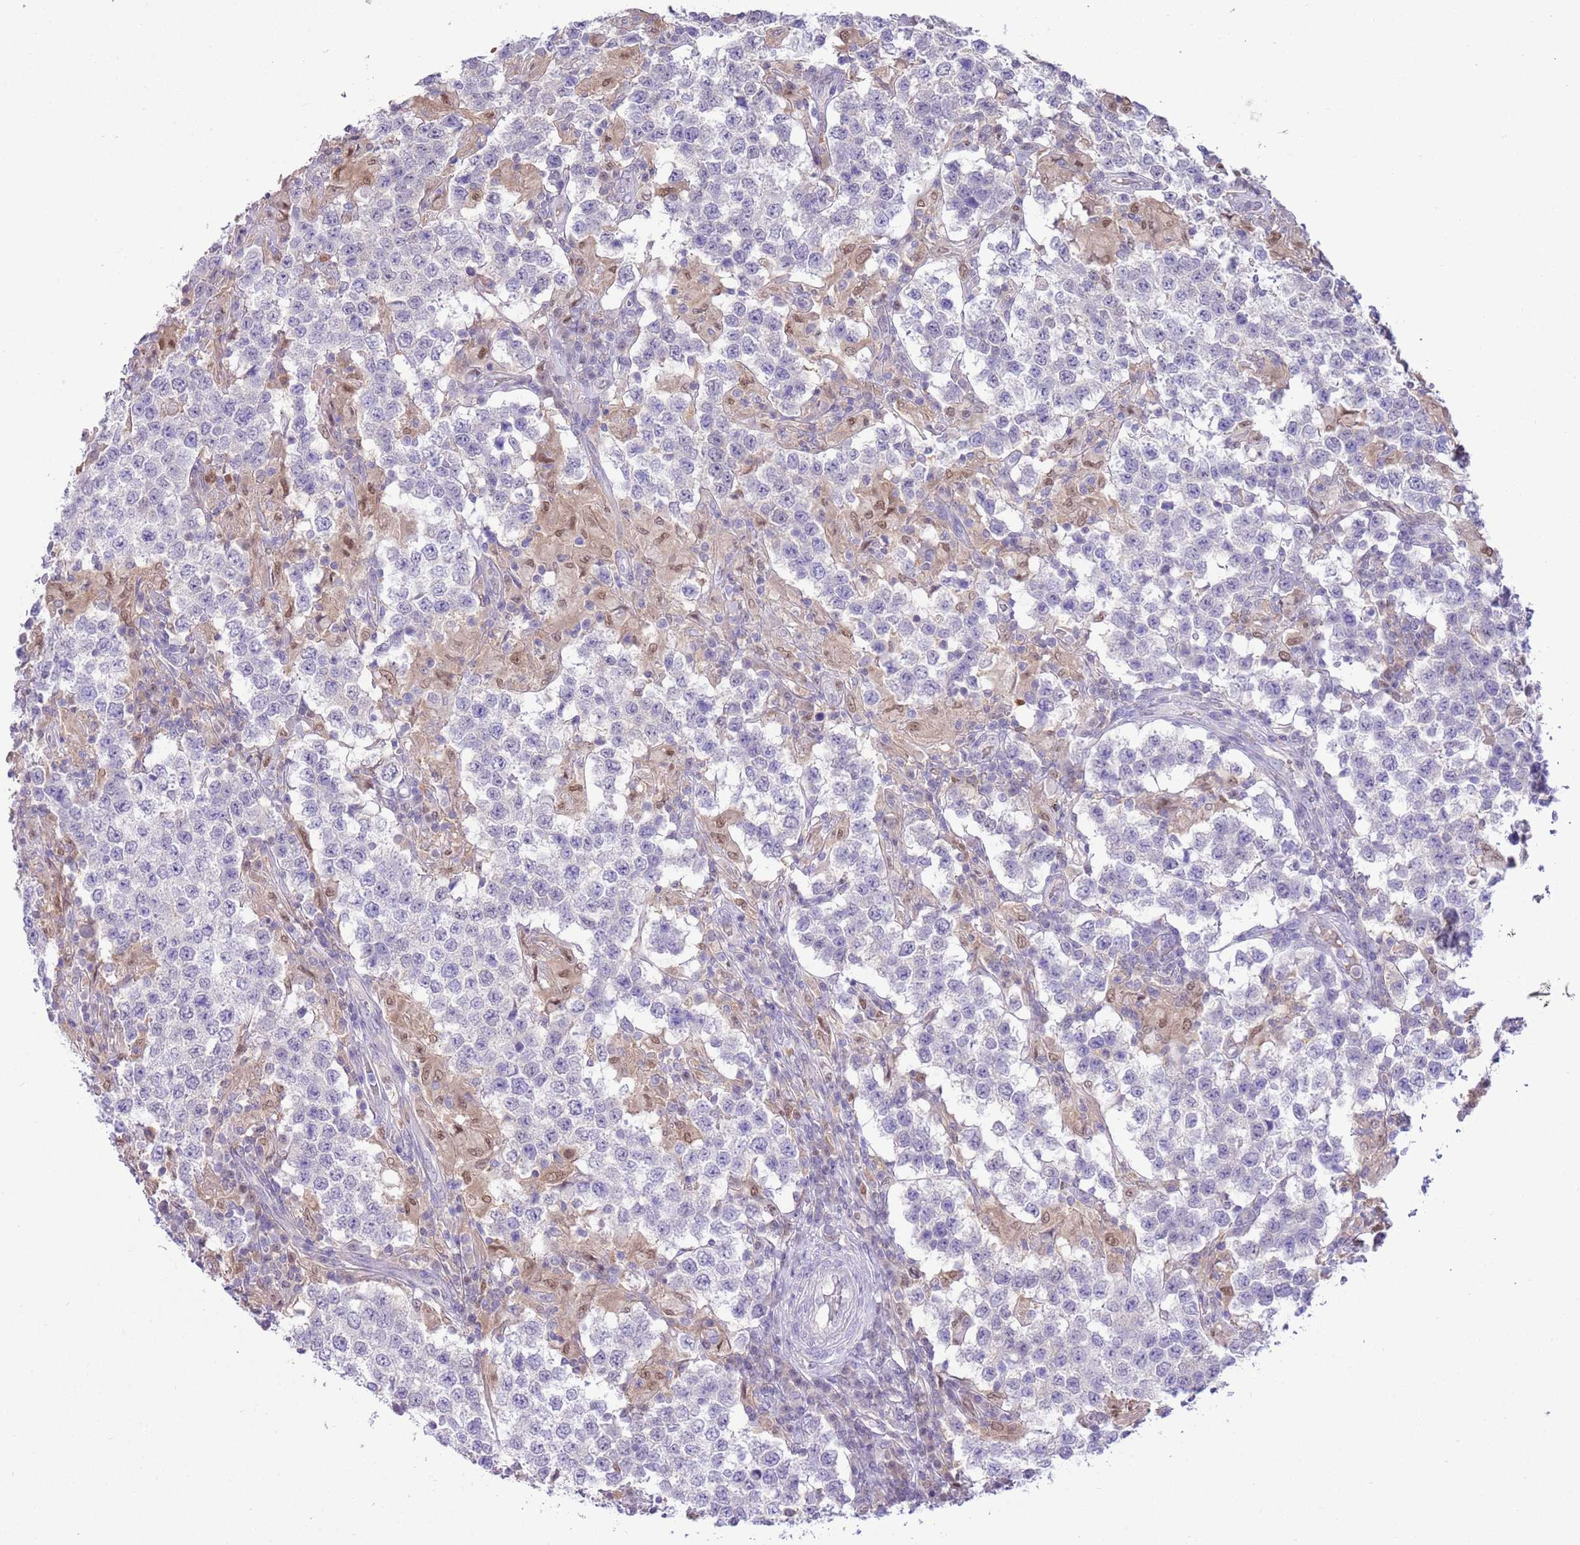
{"staining": {"intensity": "negative", "quantity": "none", "location": "none"}, "tissue": "testis cancer", "cell_type": "Tumor cells", "image_type": "cancer", "snomed": [{"axis": "morphology", "description": "Seminoma, NOS"}, {"axis": "morphology", "description": "Carcinoma, Embryonal, NOS"}, {"axis": "topography", "description": "Testis"}], "caption": "High magnification brightfield microscopy of testis cancer stained with DAB (brown) and counterstained with hematoxylin (blue): tumor cells show no significant staining. (Immunohistochemistry (ihc), brightfield microscopy, high magnification).", "gene": "DDI2", "patient": {"sex": "male", "age": 41}}